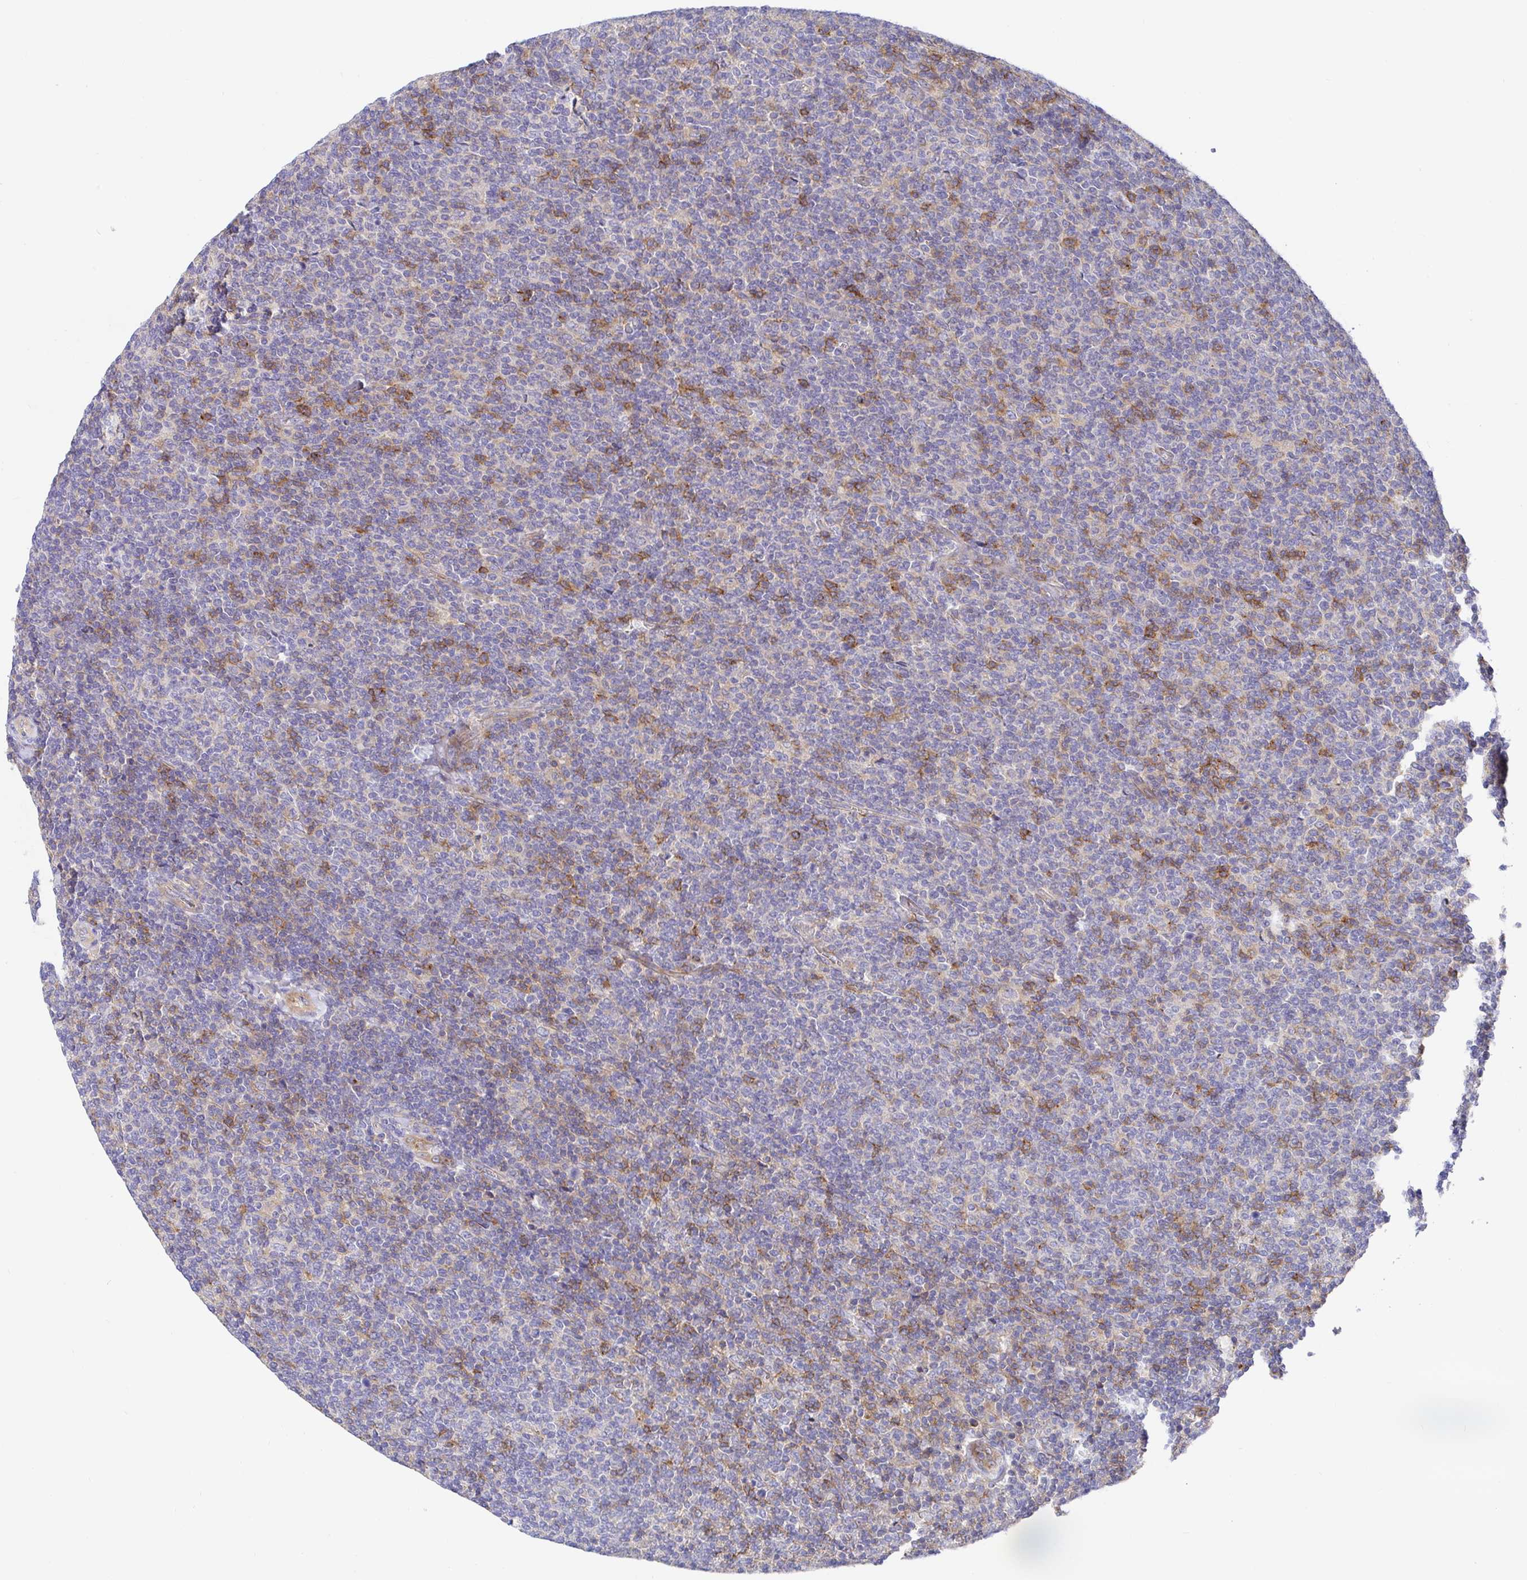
{"staining": {"intensity": "moderate", "quantity": "<25%", "location": "cytoplasmic/membranous"}, "tissue": "lymphoma", "cell_type": "Tumor cells", "image_type": "cancer", "snomed": [{"axis": "morphology", "description": "Malignant lymphoma, non-Hodgkin's type, Low grade"}, {"axis": "topography", "description": "Lymph node"}], "caption": "About <25% of tumor cells in lymphoma display moderate cytoplasmic/membranous protein staining as visualized by brown immunohistochemical staining.", "gene": "GOLGA1", "patient": {"sex": "male", "age": 52}}